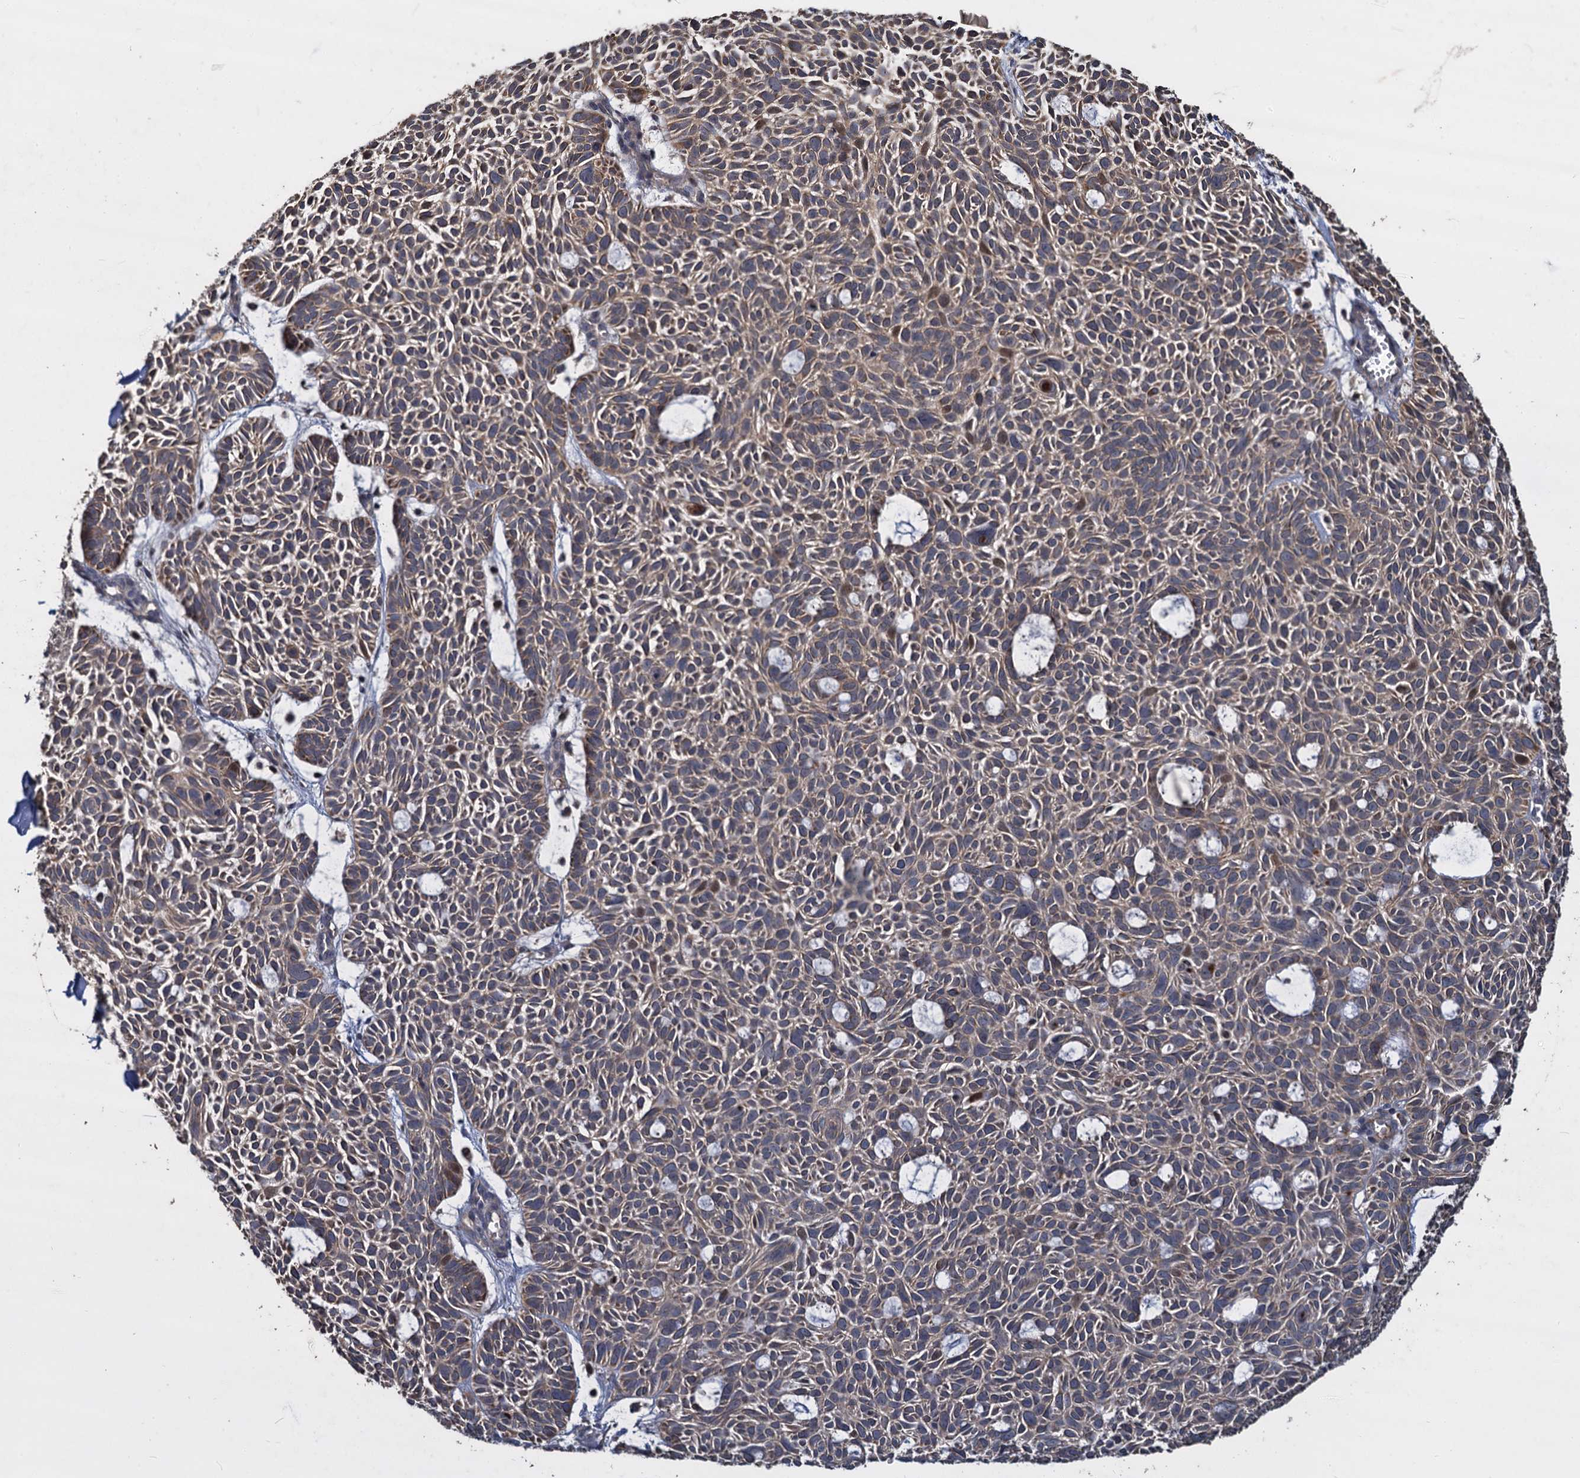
{"staining": {"intensity": "weak", "quantity": ">75%", "location": "cytoplasmic/membranous"}, "tissue": "skin cancer", "cell_type": "Tumor cells", "image_type": "cancer", "snomed": [{"axis": "morphology", "description": "Basal cell carcinoma"}, {"axis": "topography", "description": "Skin"}], "caption": "Brown immunohistochemical staining in human skin cancer (basal cell carcinoma) displays weak cytoplasmic/membranous staining in about >75% of tumor cells.", "gene": "CCDC184", "patient": {"sex": "male", "age": 69}}